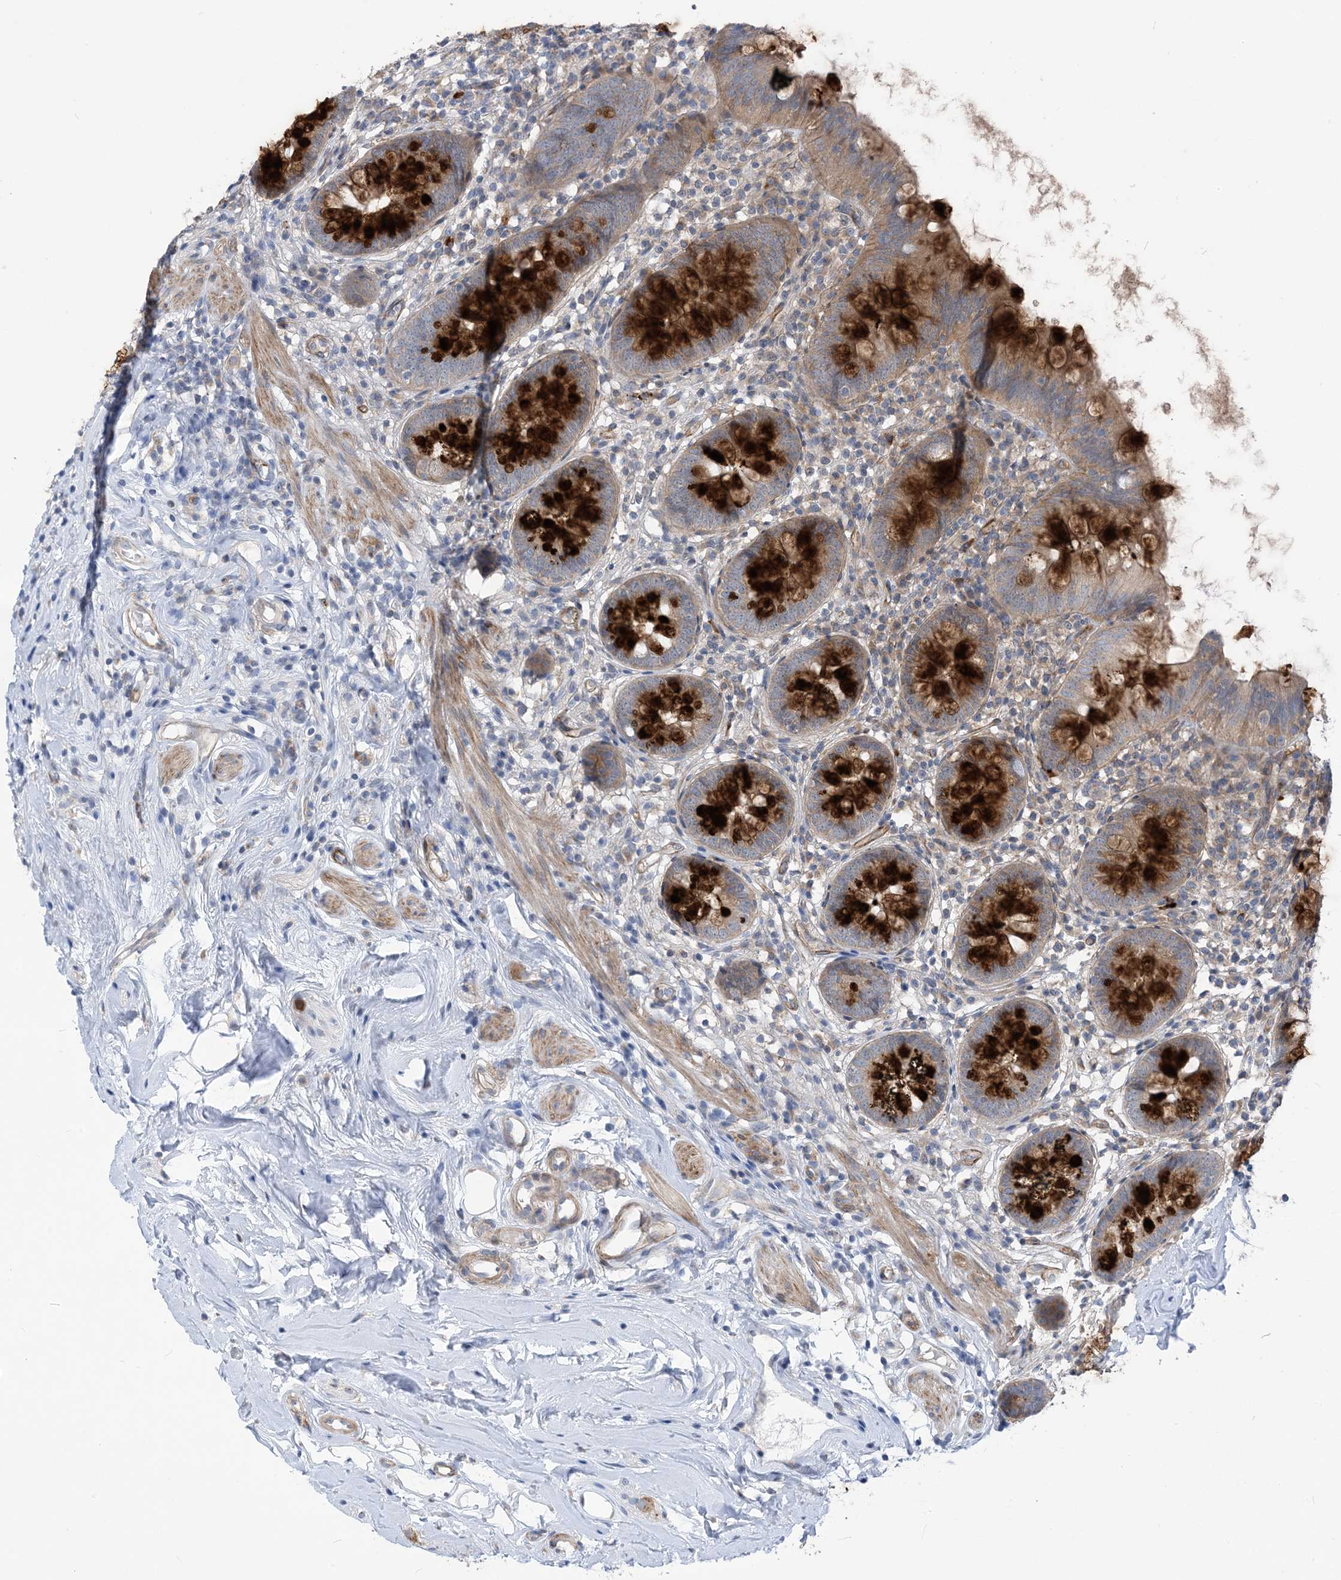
{"staining": {"intensity": "strong", "quantity": "25%-75%", "location": "cytoplasmic/membranous"}, "tissue": "appendix", "cell_type": "Glandular cells", "image_type": "normal", "snomed": [{"axis": "morphology", "description": "Normal tissue, NOS"}, {"axis": "topography", "description": "Appendix"}], "caption": "The micrograph reveals immunohistochemical staining of benign appendix. There is strong cytoplasmic/membranous staining is seen in approximately 25%-75% of glandular cells.", "gene": "PLEKHA3", "patient": {"sex": "female", "age": 62}}